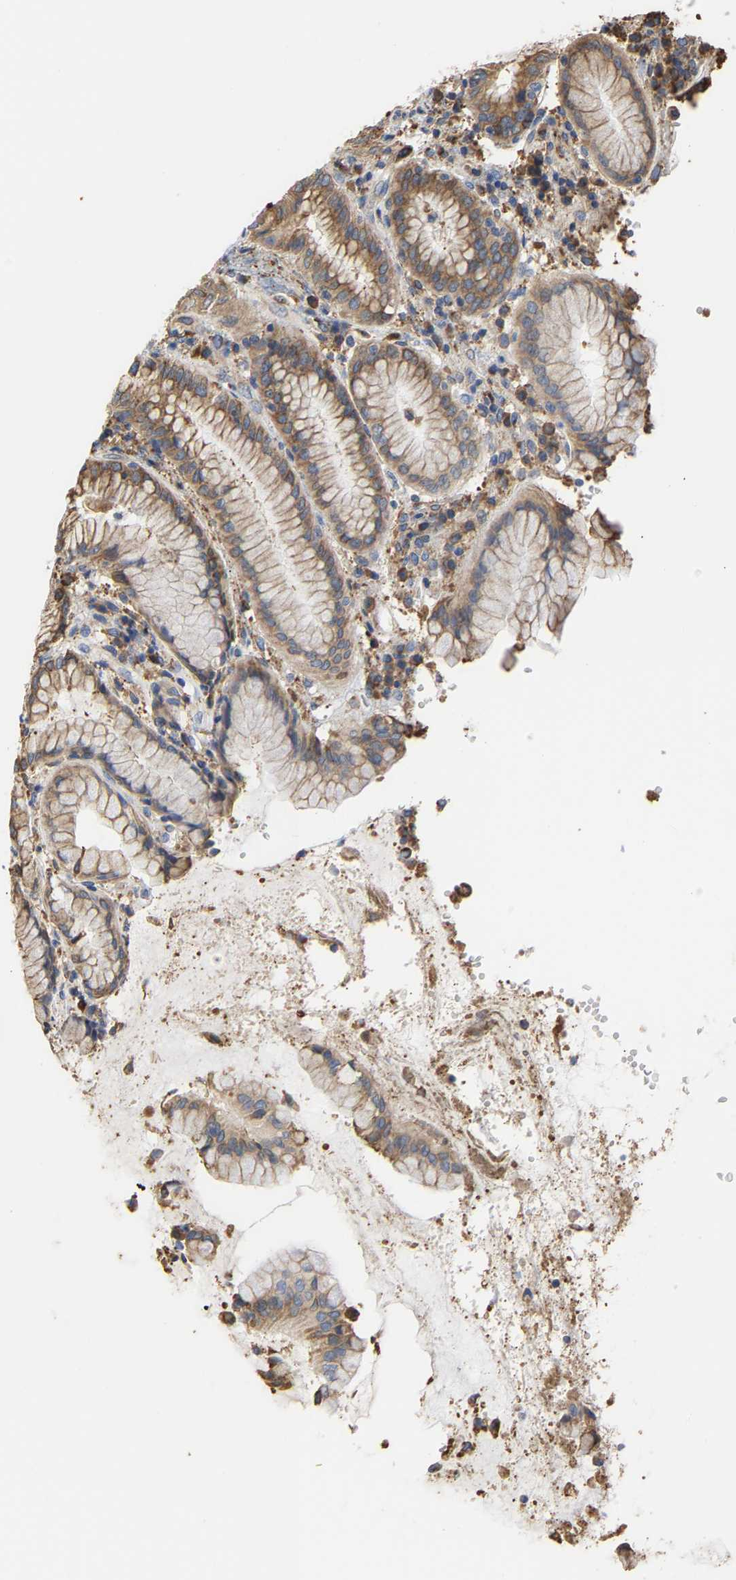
{"staining": {"intensity": "moderate", "quantity": ">75%", "location": "cytoplasmic/membranous"}, "tissue": "stomach", "cell_type": "Glandular cells", "image_type": "normal", "snomed": [{"axis": "morphology", "description": "Normal tissue, NOS"}, {"axis": "topography", "description": "Stomach"}, {"axis": "topography", "description": "Stomach, lower"}], "caption": "A high-resolution photomicrograph shows IHC staining of benign stomach, which exhibits moderate cytoplasmic/membranous staining in approximately >75% of glandular cells.", "gene": "ARAP1", "patient": {"sex": "female", "age": 56}}